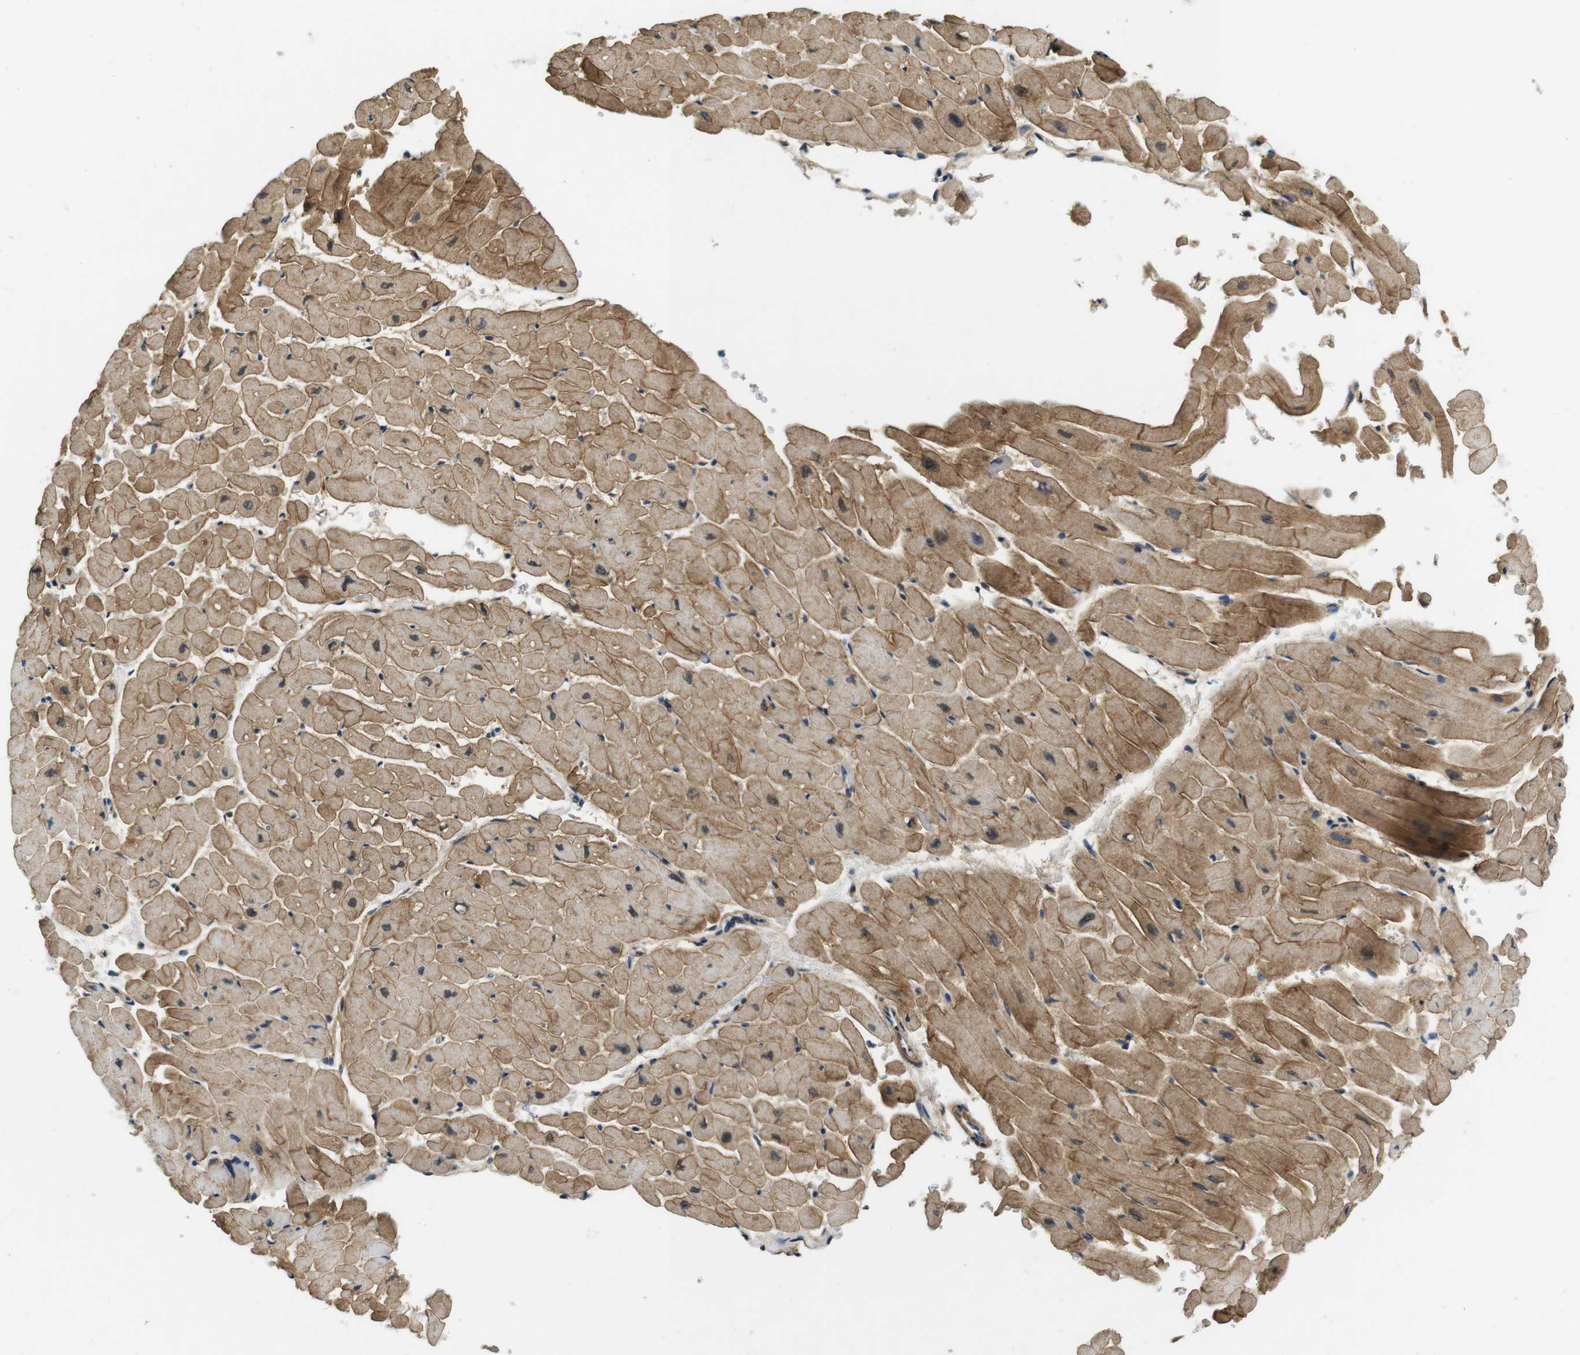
{"staining": {"intensity": "moderate", "quantity": ">75%", "location": "cytoplasmic/membranous"}, "tissue": "heart muscle", "cell_type": "Cardiomyocytes", "image_type": "normal", "snomed": [{"axis": "morphology", "description": "Normal tissue, NOS"}, {"axis": "topography", "description": "Heart"}], "caption": "A brown stain shows moderate cytoplasmic/membranous staining of a protein in cardiomyocytes of normal heart muscle.", "gene": "DTNA", "patient": {"sex": "male", "age": 45}}